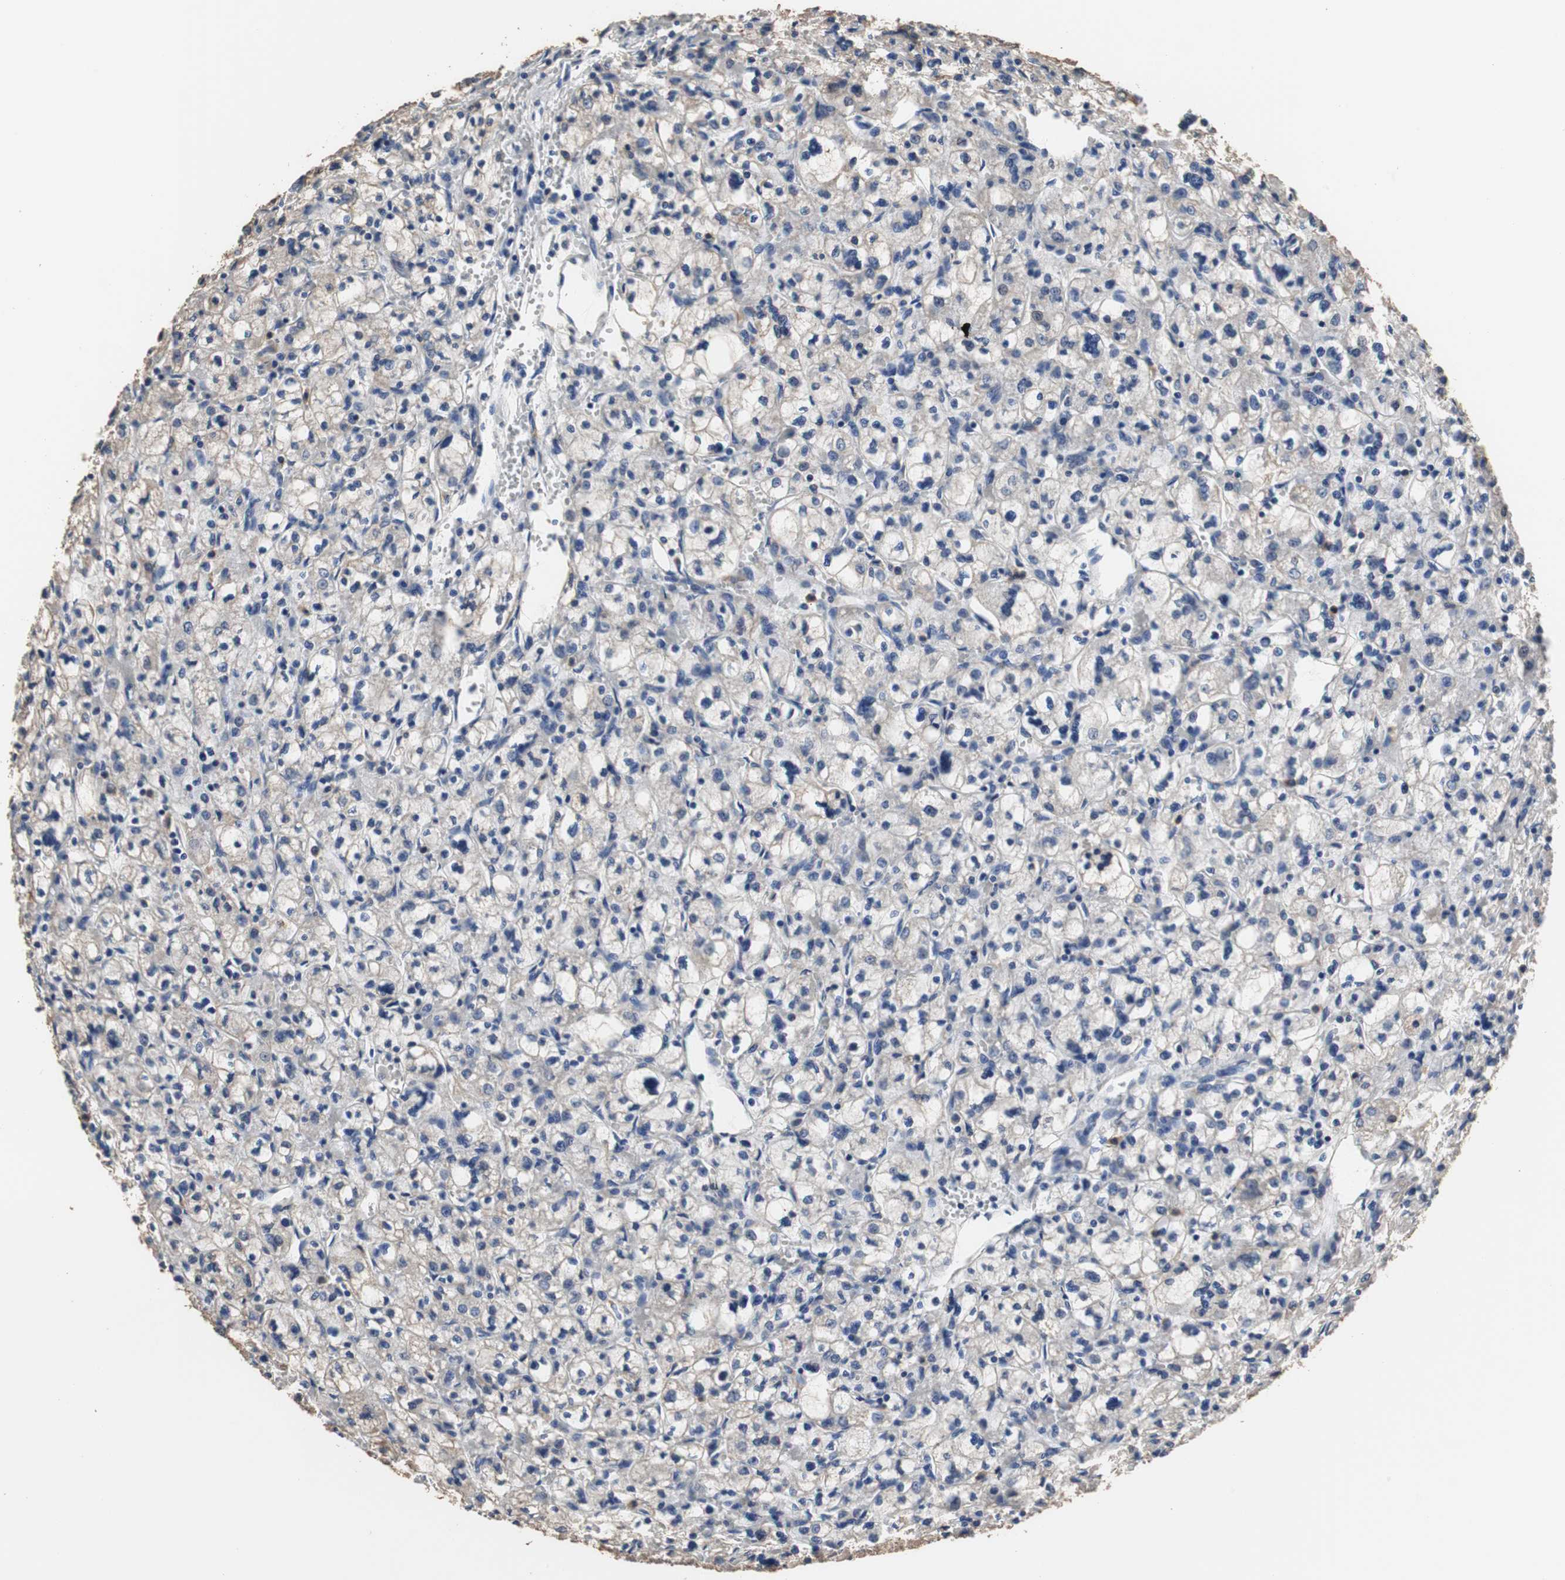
{"staining": {"intensity": "negative", "quantity": "none", "location": "none"}, "tissue": "renal cancer", "cell_type": "Tumor cells", "image_type": "cancer", "snomed": [{"axis": "morphology", "description": "Adenocarcinoma, NOS"}, {"axis": "topography", "description": "Kidney"}], "caption": "Human adenocarcinoma (renal) stained for a protein using IHC displays no staining in tumor cells.", "gene": "SCIMP", "patient": {"sex": "female", "age": 83}}